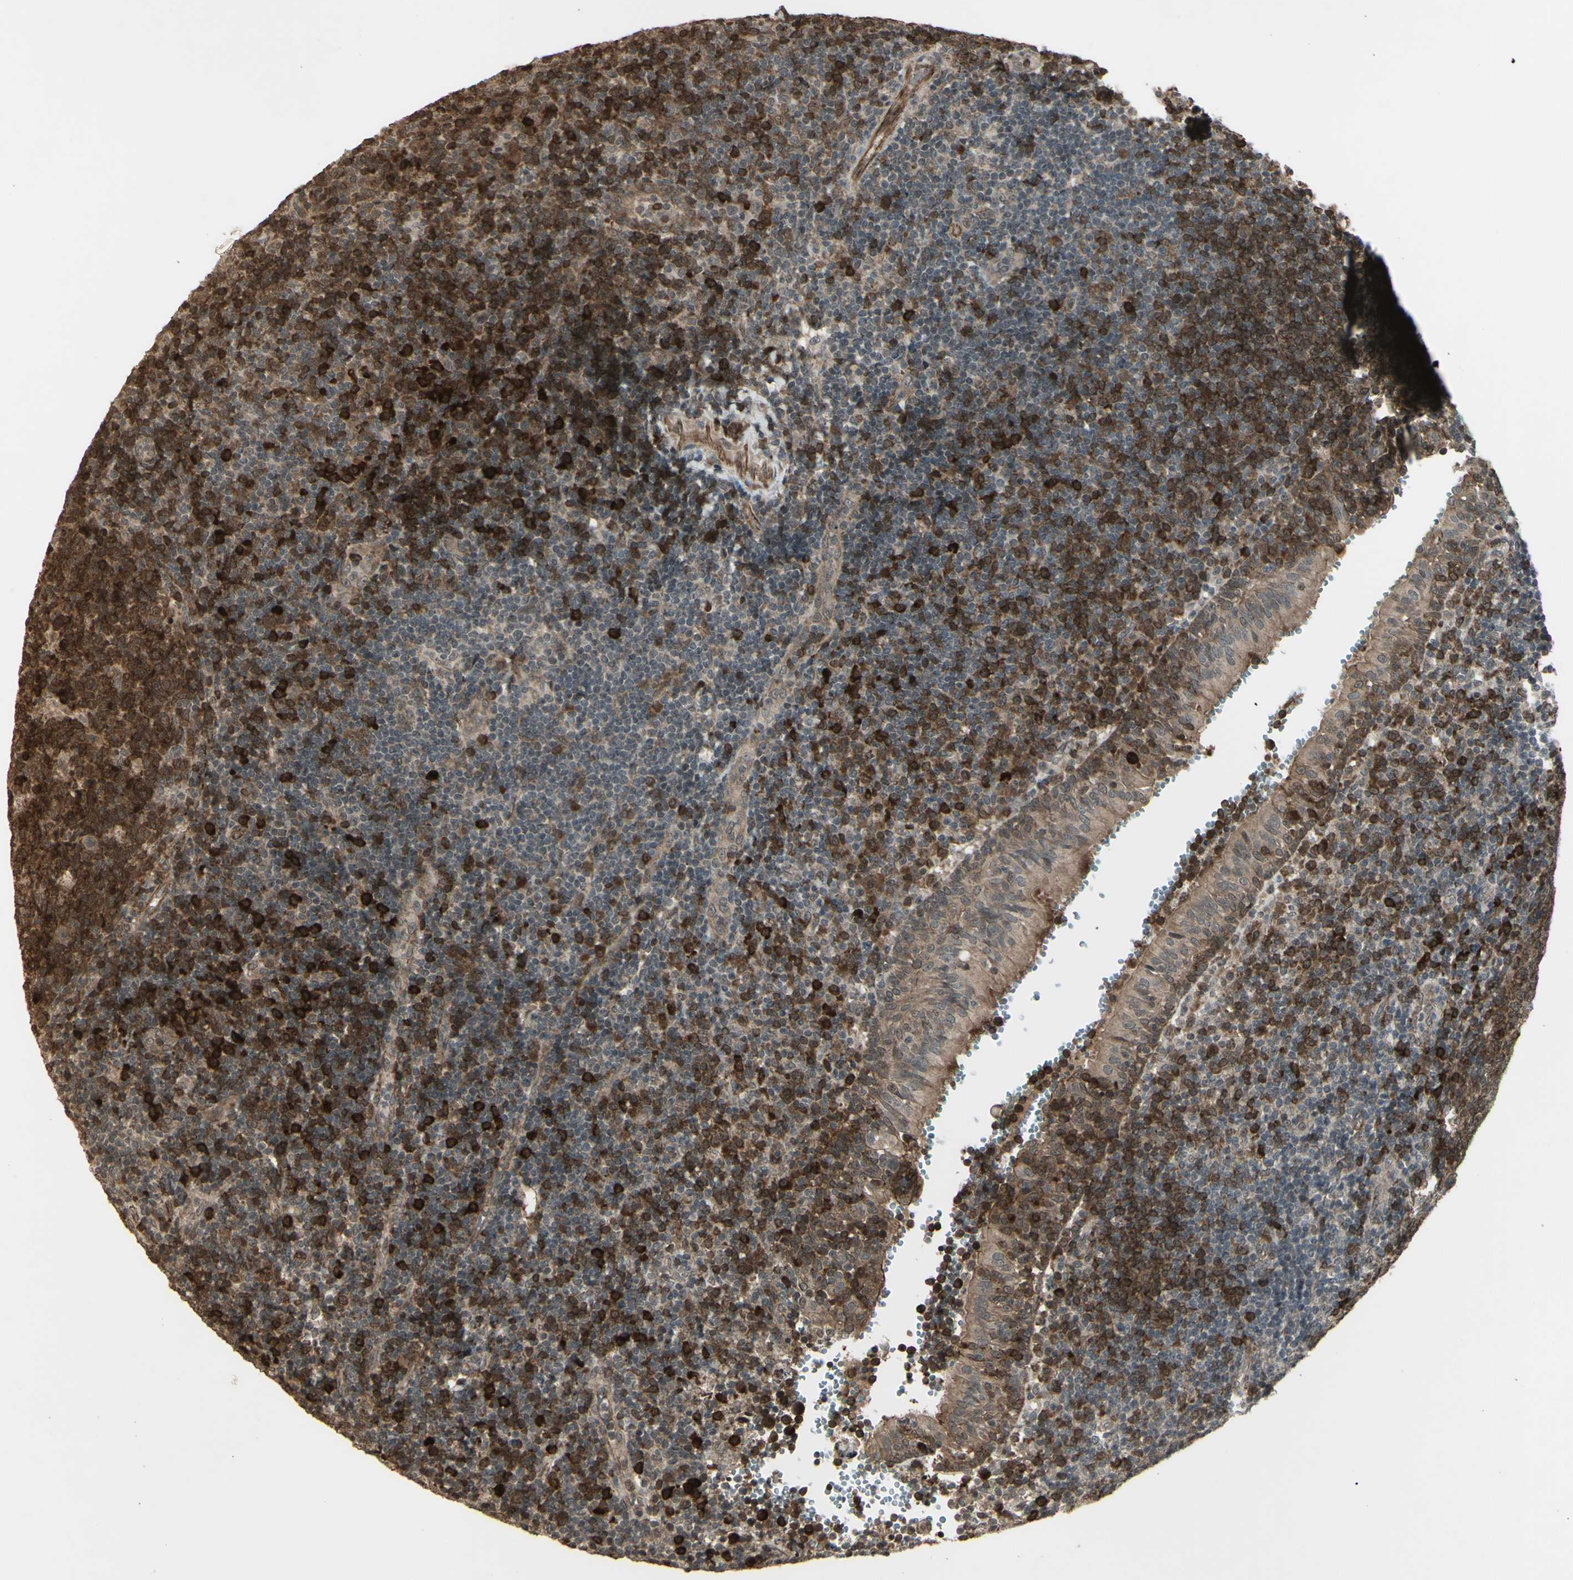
{"staining": {"intensity": "strong", "quantity": ">75%", "location": "cytoplasmic/membranous"}, "tissue": "tonsil", "cell_type": "Germinal center cells", "image_type": "normal", "snomed": [{"axis": "morphology", "description": "Normal tissue, NOS"}, {"axis": "topography", "description": "Tonsil"}], "caption": "A brown stain labels strong cytoplasmic/membranous staining of a protein in germinal center cells of benign tonsil.", "gene": "BLNK", "patient": {"sex": "female", "age": 40}}